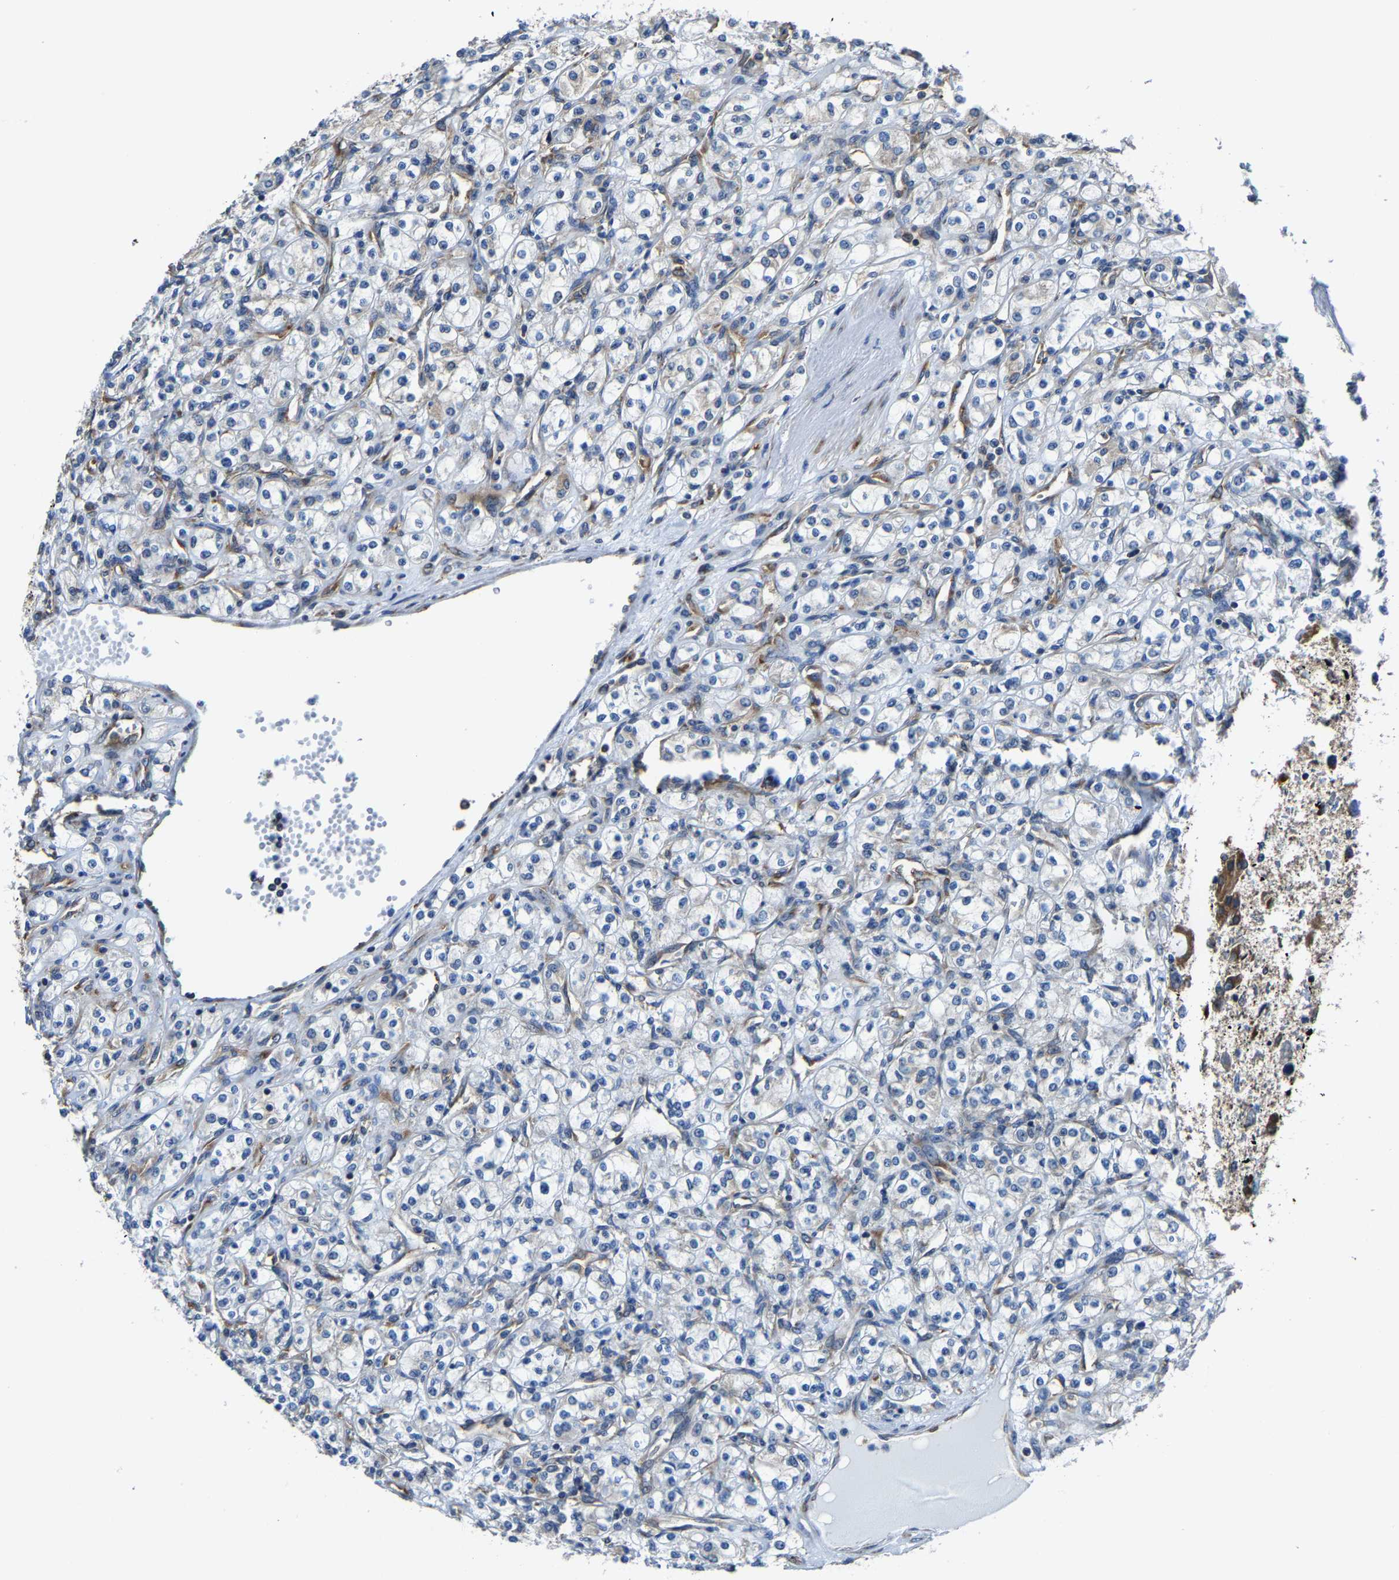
{"staining": {"intensity": "weak", "quantity": "<25%", "location": "cytoplasmic/membranous"}, "tissue": "renal cancer", "cell_type": "Tumor cells", "image_type": "cancer", "snomed": [{"axis": "morphology", "description": "Adenocarcinoma, NOS"}, {"axis": "topography", "description": "Kidney"}], "caption": "Immunohistochemistry (IHC) photomicrograph of human renal cancer (adenocarcinoma) stained for a protein (brown), which reveals no expression in tumor cells.", "gene": "G3BP2", "patient": {"sex": "male", "age": 77}}